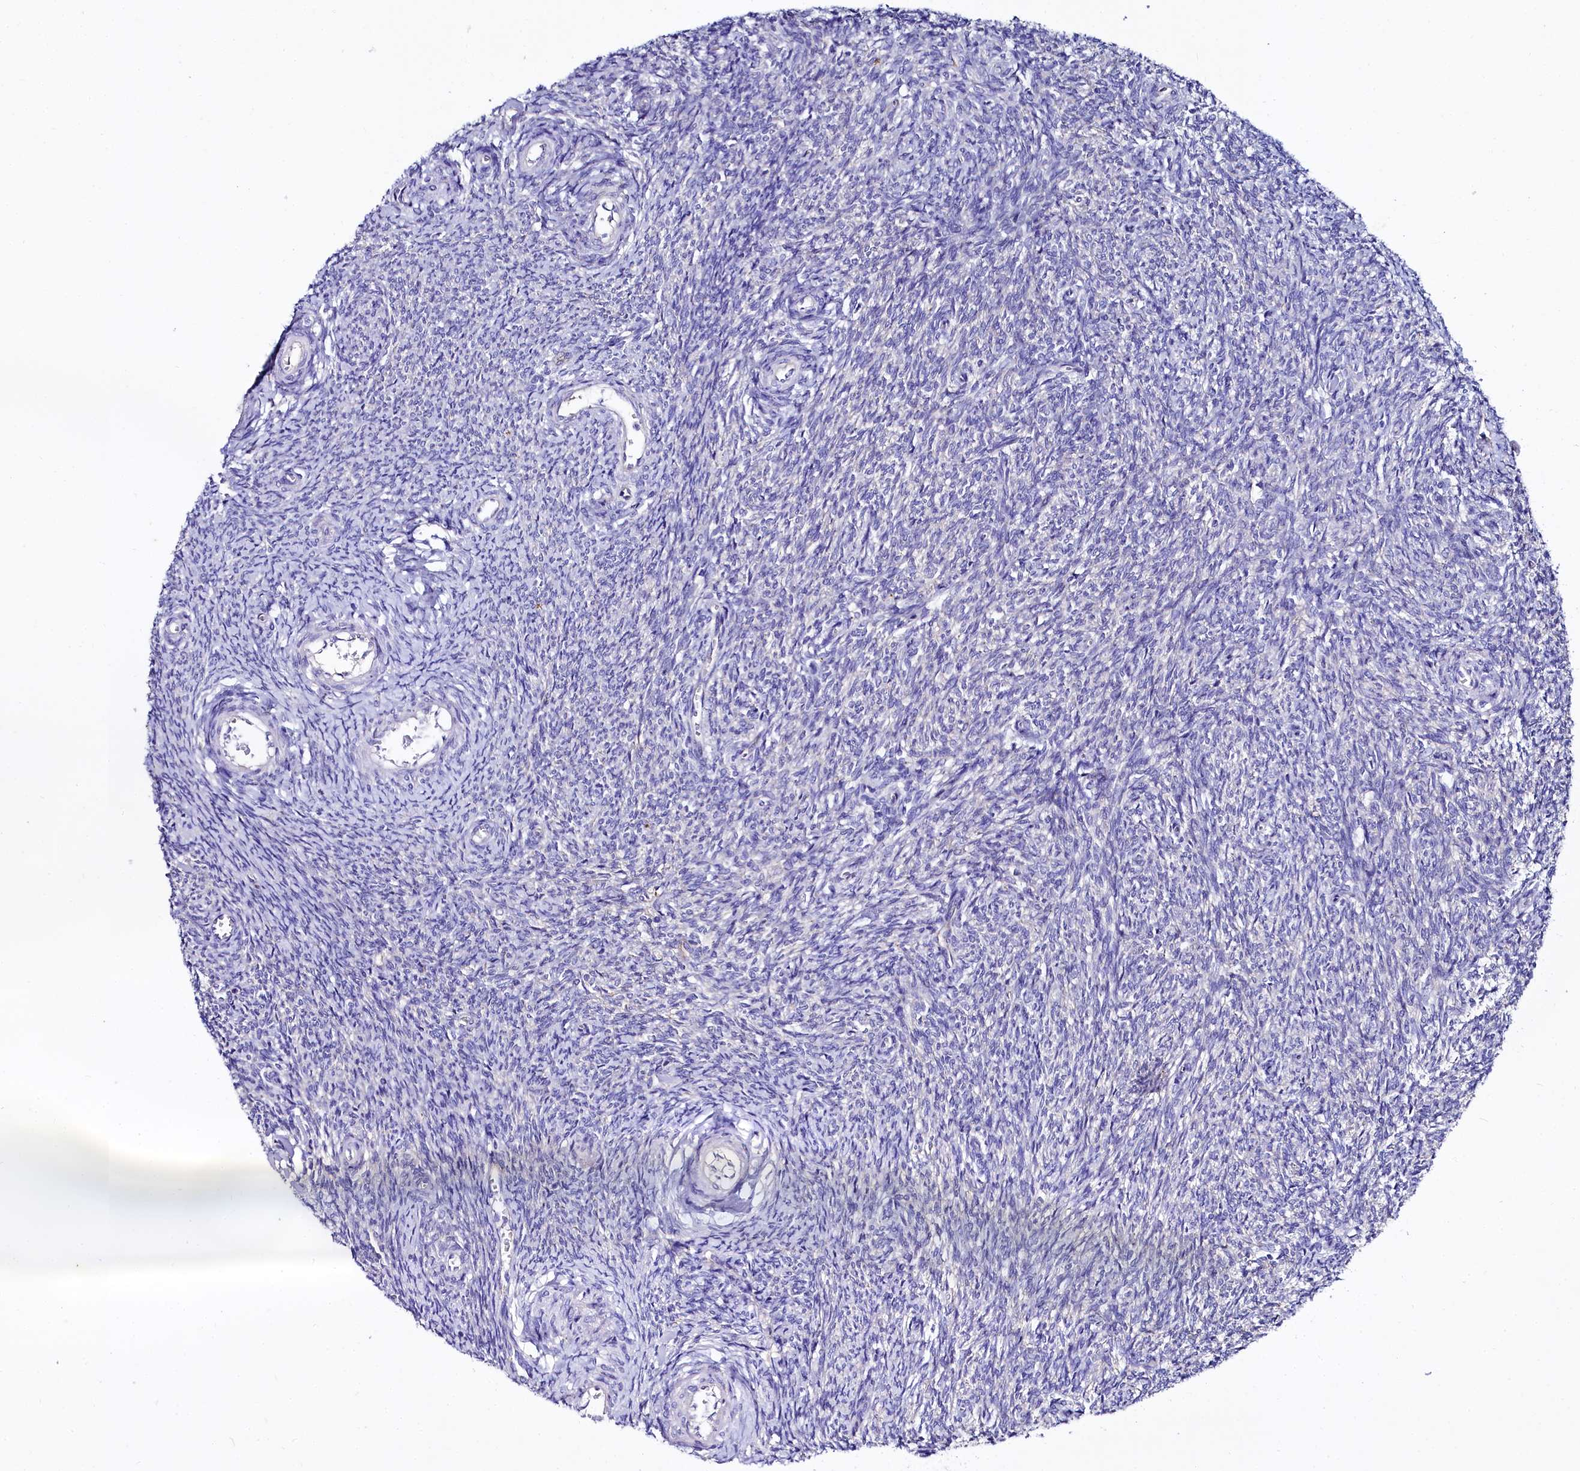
{"staining": {"intensity": "moderate", "quantity": ">75%", "location": "cytoplasmic/membranous"}, "tissue": "ovary", "cell_type": "Follicle cells", "image_type": "normal", "snomed": [{"axis": "morphology", "description": "Normal tissue, NOS"}, {"axis": "topography", "description": "Ovary"}], "caption": "IHC of benign human ovary shows medium levels of moderate cytoplasmic/membranous positivity in about >75% of follicle cells.", "gene": "QARS1", "patient": {"sex": "female", "age": 44}}